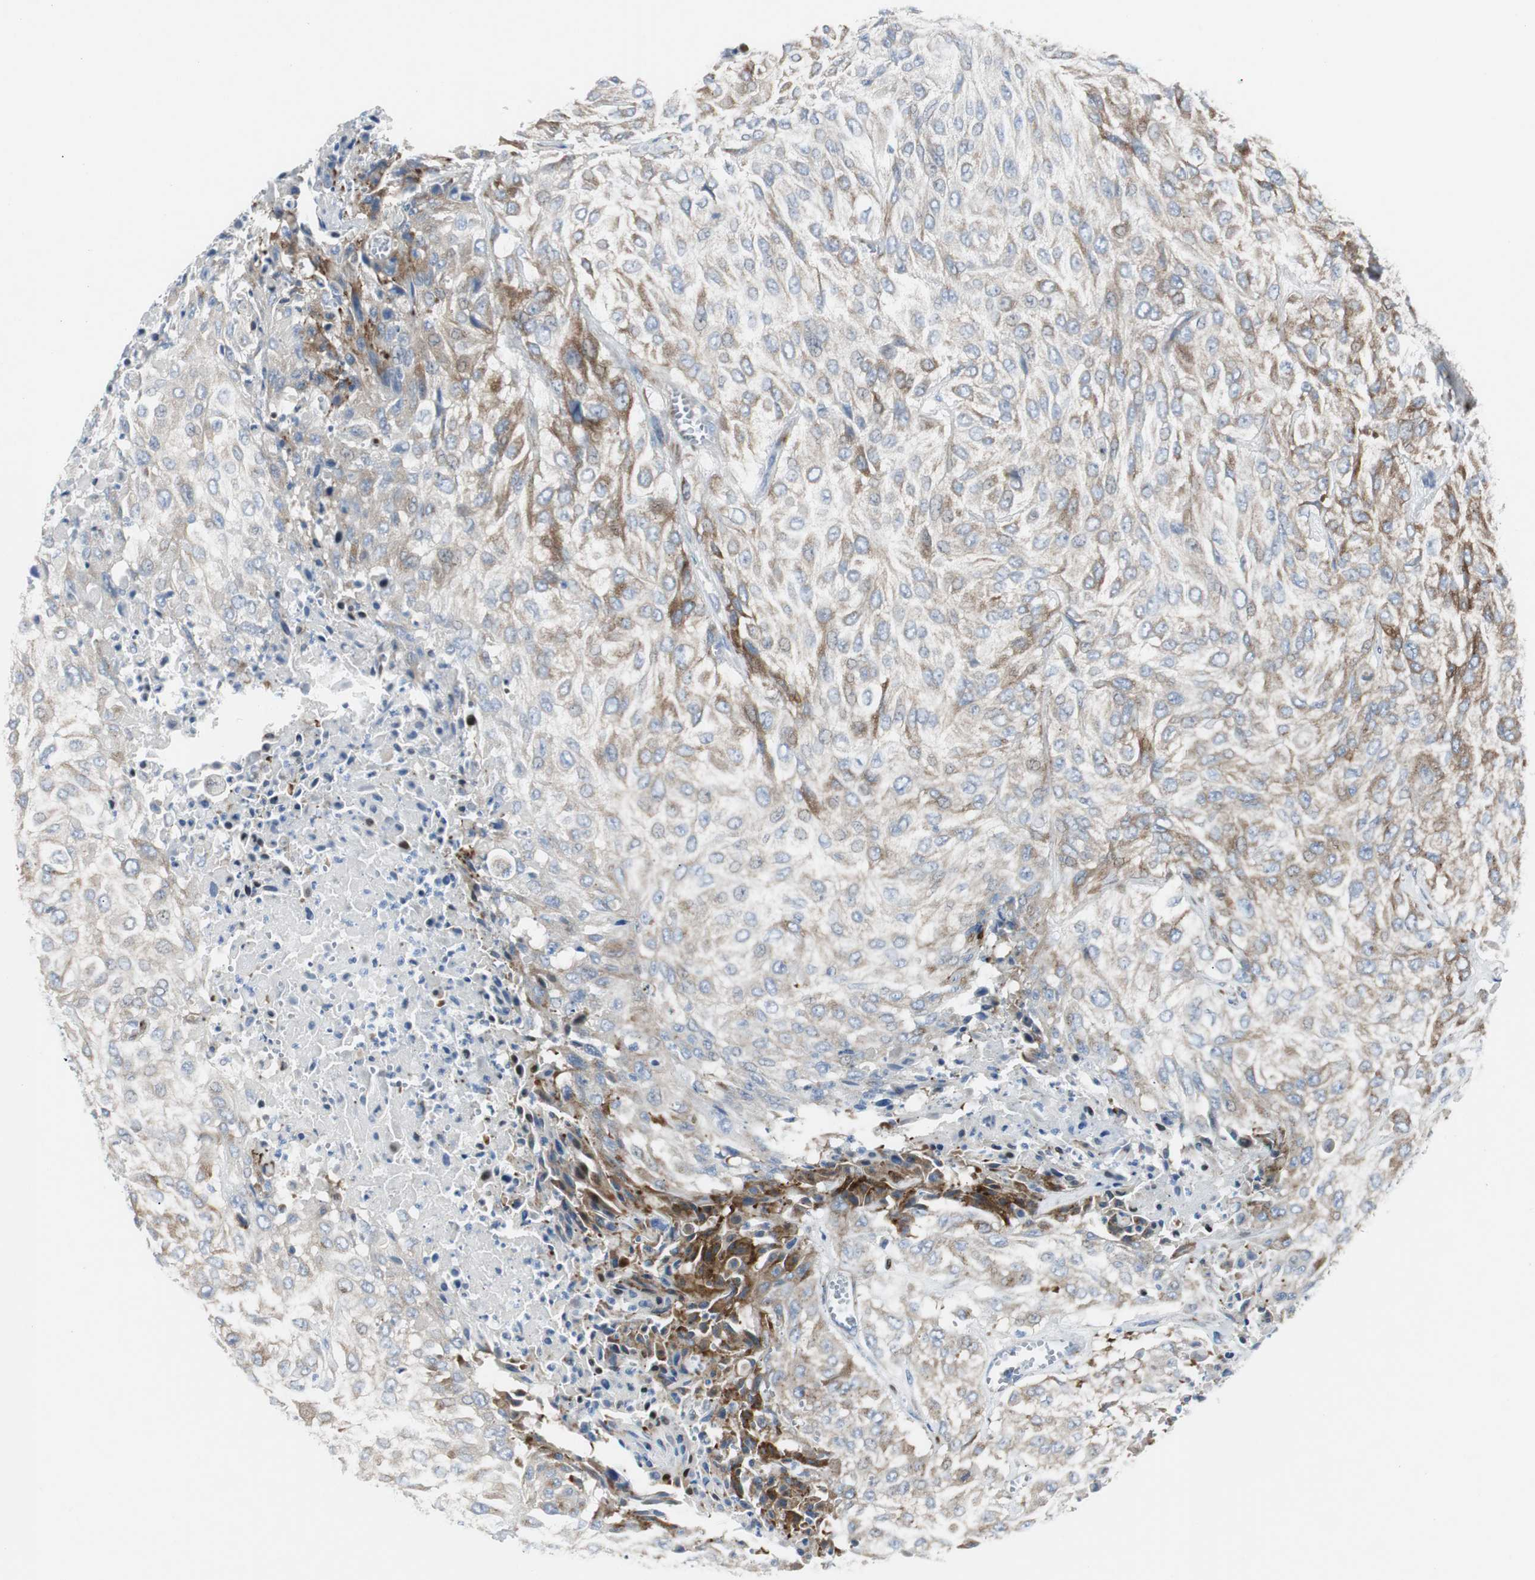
{"staining": {"intensity": "moderate", "quantity": "<25%", "location": "cytoplasmic/membranous"}, "tissue": "urothelial cancer", "cell_type": "Tumor cells", "image_type": "cancer", "snomed": [{"axis": "morphology", "description": "Urothelial carcinoma, High grade"}, {"axis": "topography", "description": "Urinary bladder"}], "caption": "High-power microscopy captured an immunohistochemistry (IHC) micrograph of urothelial carcinoma (high-grade), revealing moderate cytoplasmic/membranous positivity in approximately <25% of tumor cells. Ihc stains the protein in brown and the nuclei are stained blue.", "gene": "BBC3", "patient": {"sex": "male", "age": 57}}